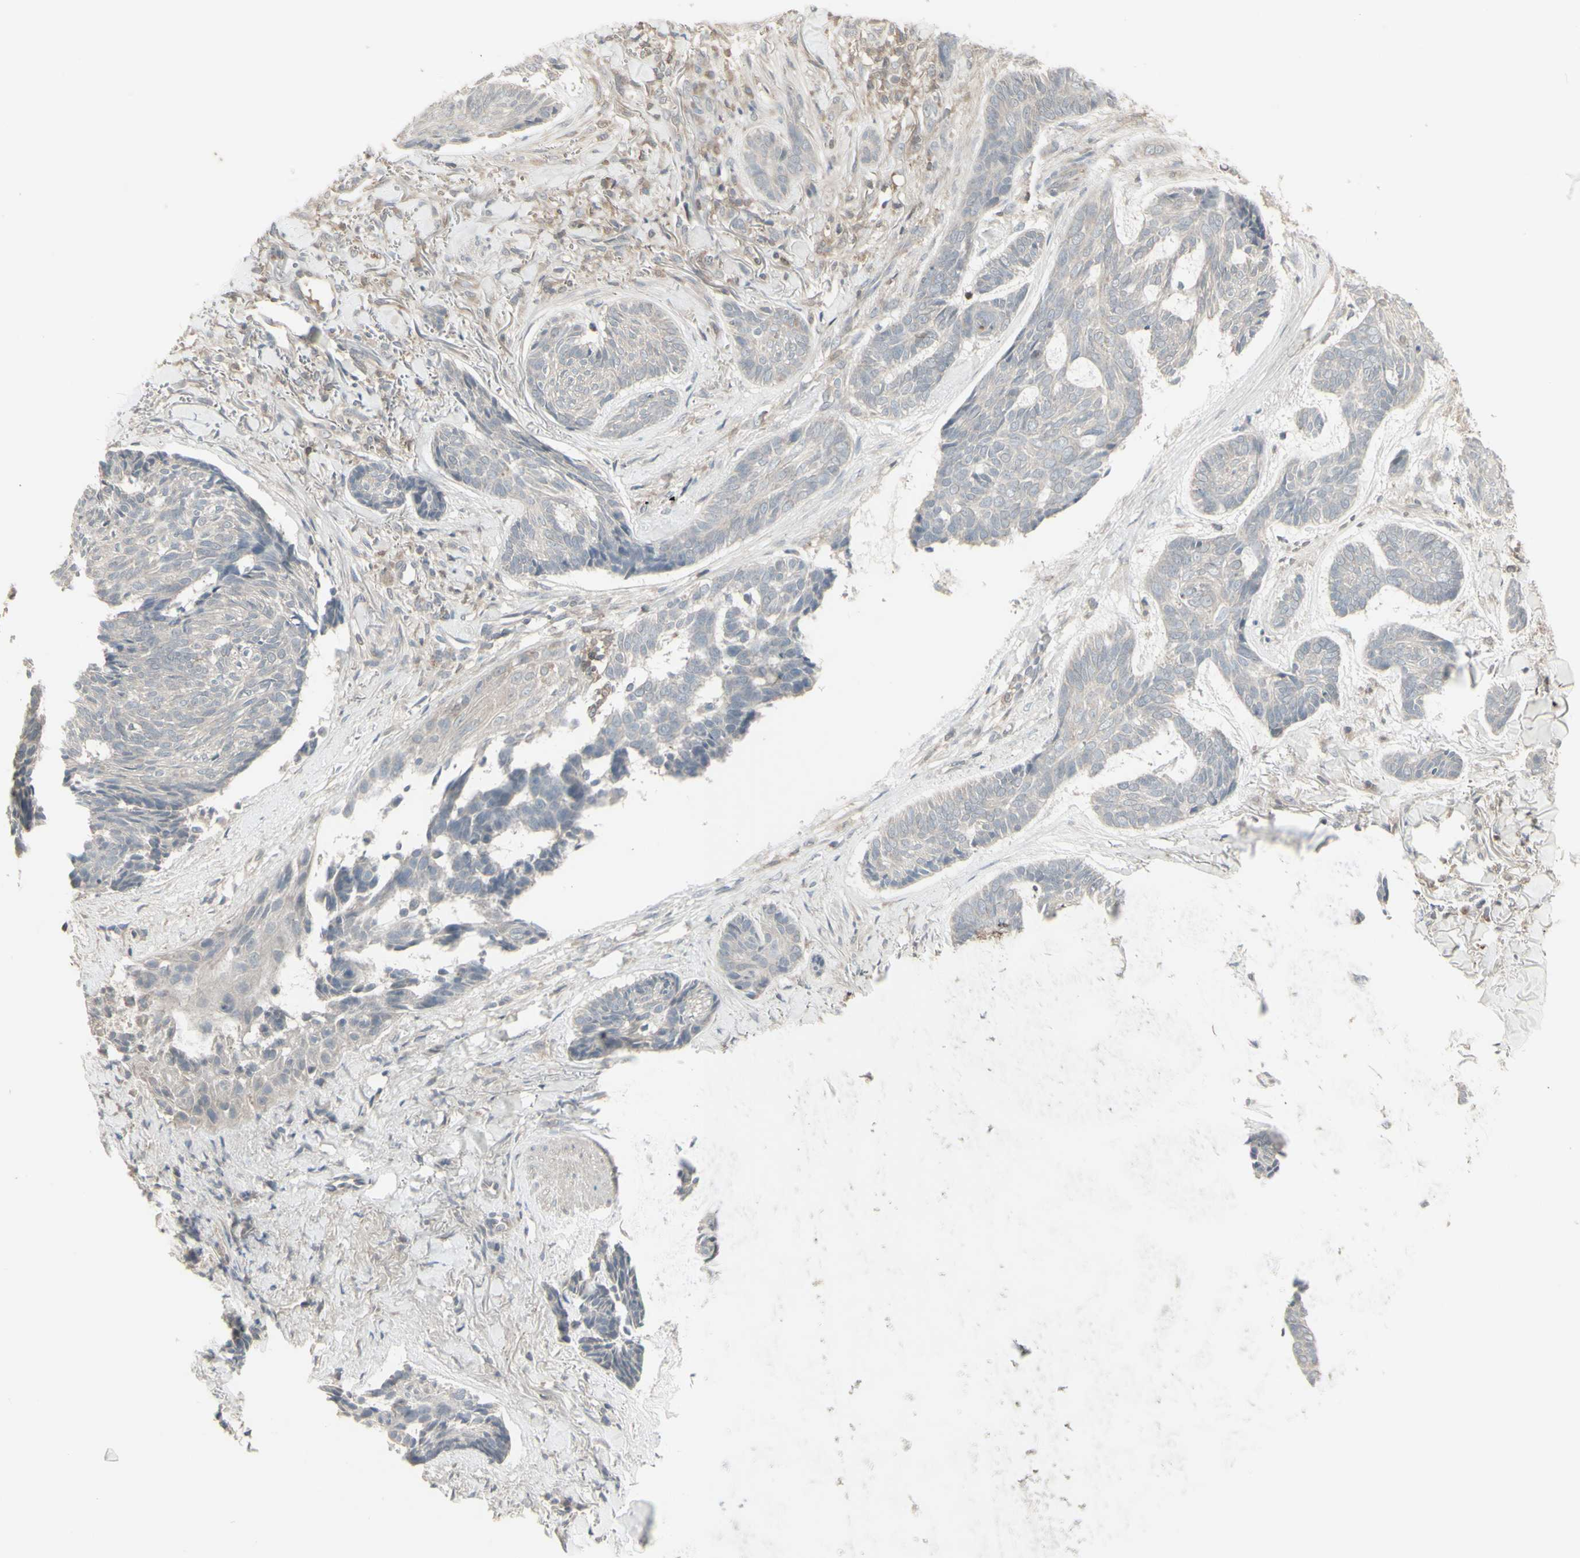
{"staining": {"intensity": "negative", "quantity": "none", "location": "none"}, "tissue": "skin cancer", "cell_type": "Tumor cells", "image_type": "cancer", "snomed": [{"axis": "morphology", "description": "Basal cell carcinoma"}, {"axis": "topography", "description": "Skin"}], "caption": "The micrograph exhibits no staining of tumor cells in skin cancer.", "gene": "CSK", "patient": {"sex": "male", "age": 43}}